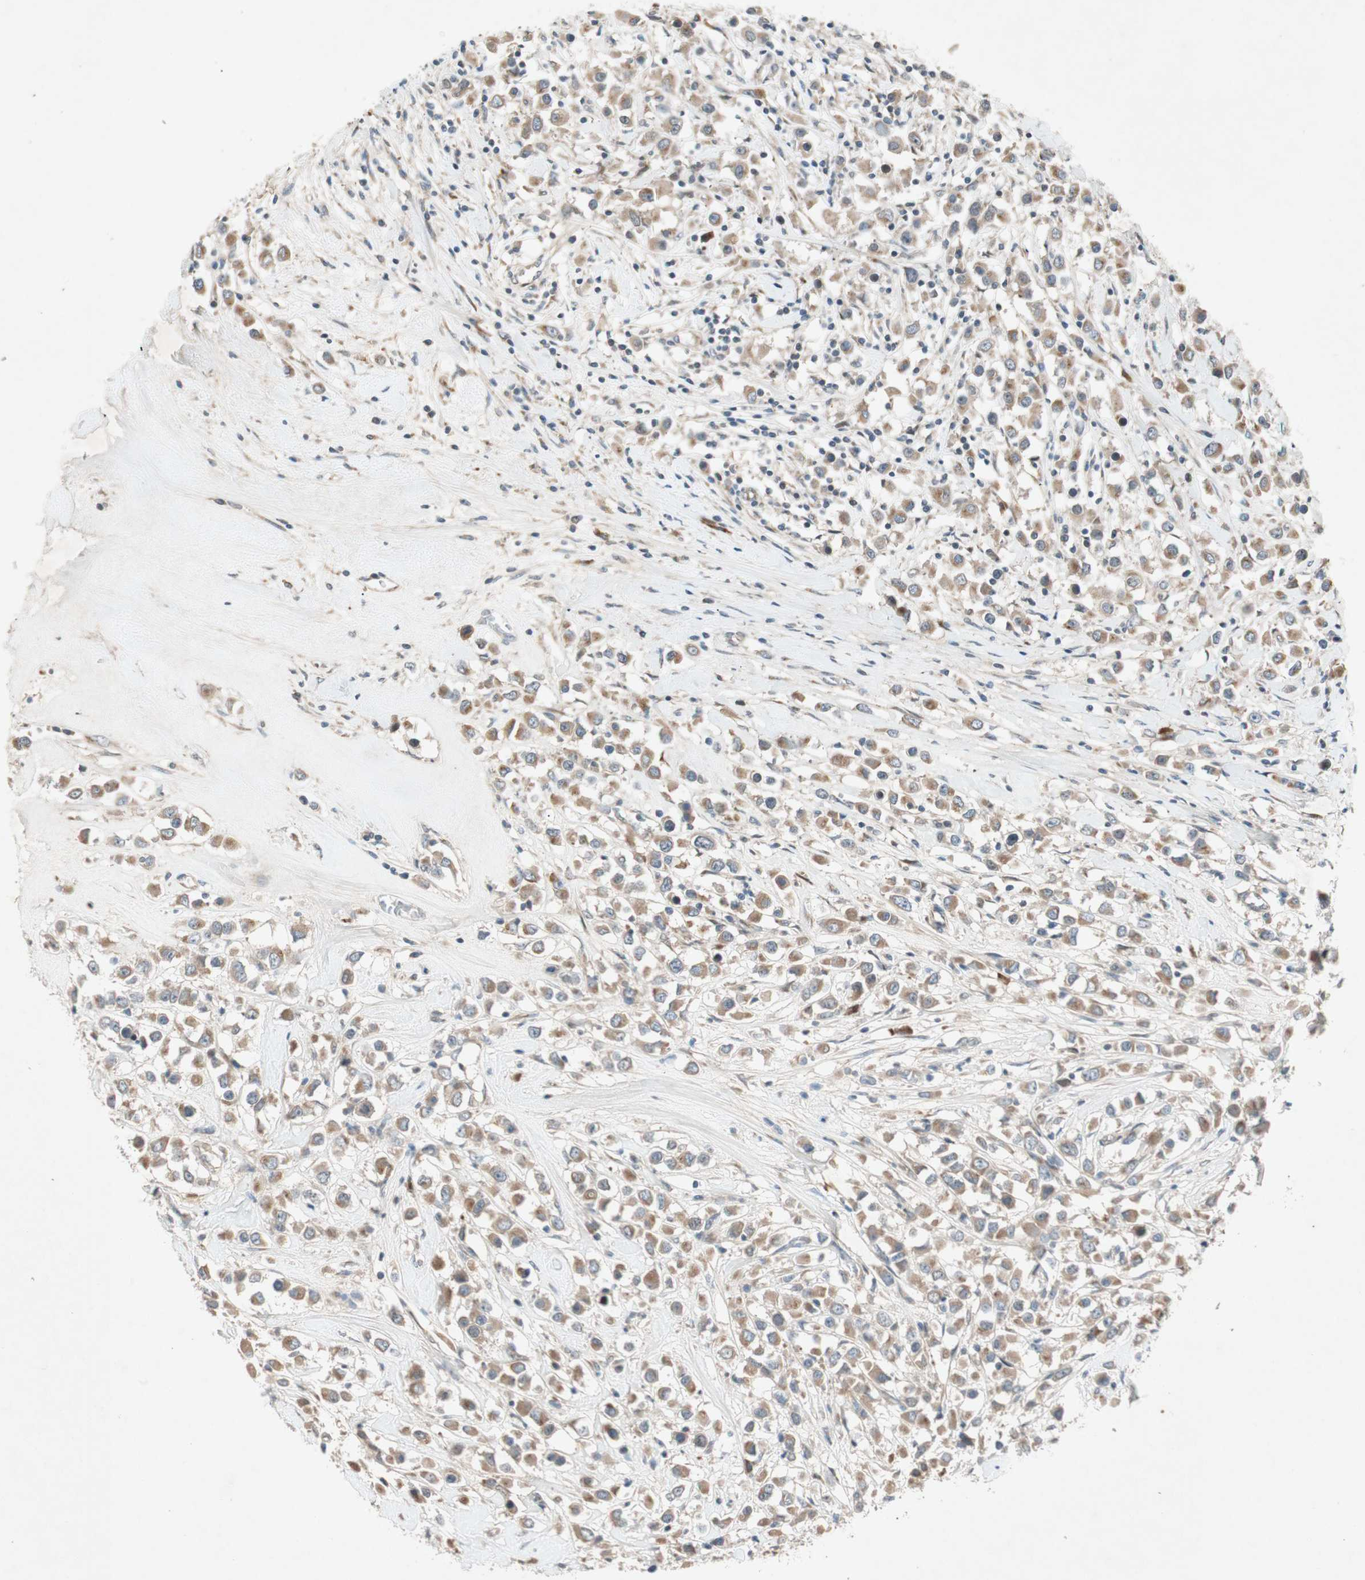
{"staining": {"intensity": "moderate", "quantity": ">75%", "location": "cytoplasmic/membranous"}, "tissue": "breast cancer", "cell_type": "Tumor cells", "image_type": "cancer", "snomed": [{"axis": "morphology", "description": "Duct carcinoma"}, {"axis": "topography", "description": "Breast"}], "caption": "Tumor cells show medium levels of moderate cytoplasmic/membranous staining in approximately >75% of cells in breast cancer. Nuclei are stained in blue.", "gene": "APOO", "patient": {"sex": "female", "age": 61}}